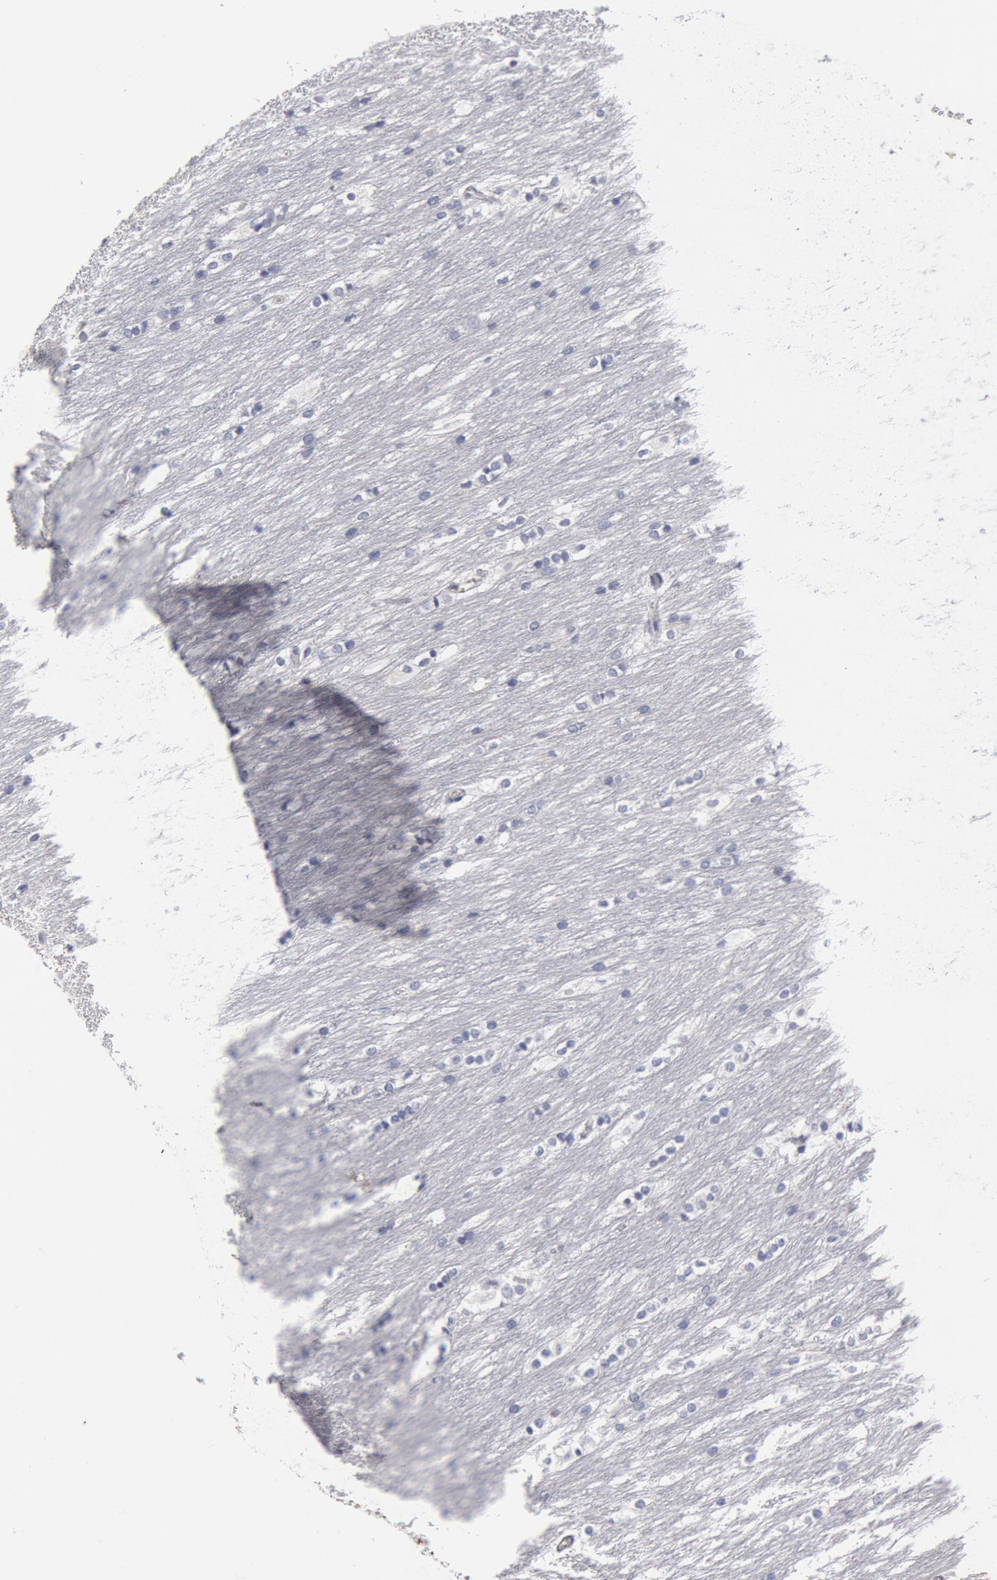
{"staining": {"intensity": "negative", "quantity": "none", "location": "none"}, "tissue": "caudate", "cell_type": "Glial cells", "image_type": "normal", "snomed": [{"axis": "morphology", "description": "Normal tissue, NOS"}, {"axis": "topography", "description": "Lateral ventricle wall"}], "caption": "Protein analysis of benign caudate reveals no significant positivity in glial cells. (Brightfield microscopy of DAB IHC at high magnification).", "gene": "FOXA2", "patient": {"sex": "female", "age": 19}}